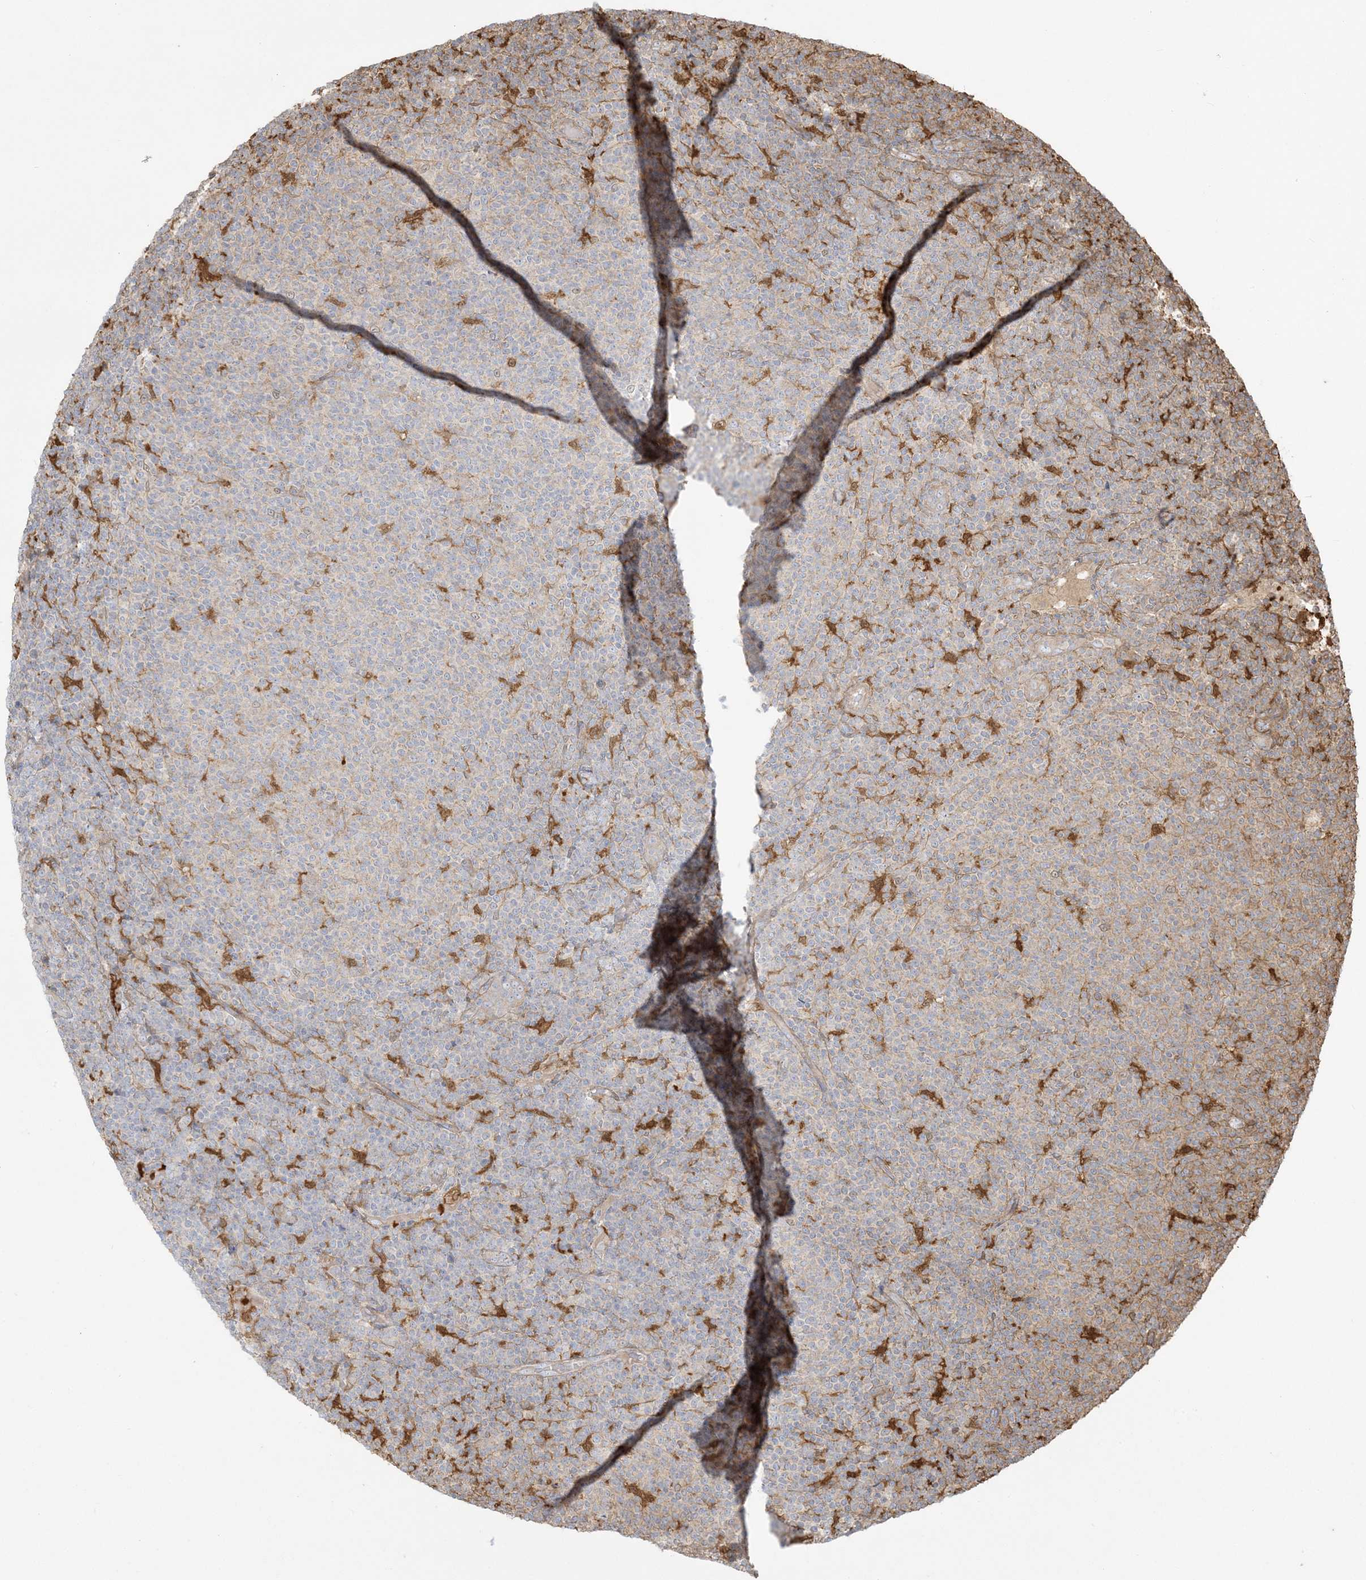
{"staining": {"intensity": "weak", "quantity": "<25%", "location": "cytoplasmic/membranous"}, "tissue": "lymphoma", "cell_type": "Tumor cells", "image_type": "cancer", "snomed": [{"axis": "morphology", "description": "Malignant lymphoma, non-Hodgkin's type, Low grade"}, {"axis": "topography", "description": "Lymph node"}], "caption": "An immunohistochemistry photomicrograph of low-grade malignant lymphoma, non-Hodgkin's type is shown. There is no staining in tumor cells of low-grade malignant lymphoma, non-Hodgkin's type.", "gene": "HNMT", "patient": {"sex": "male", "age": 66}}